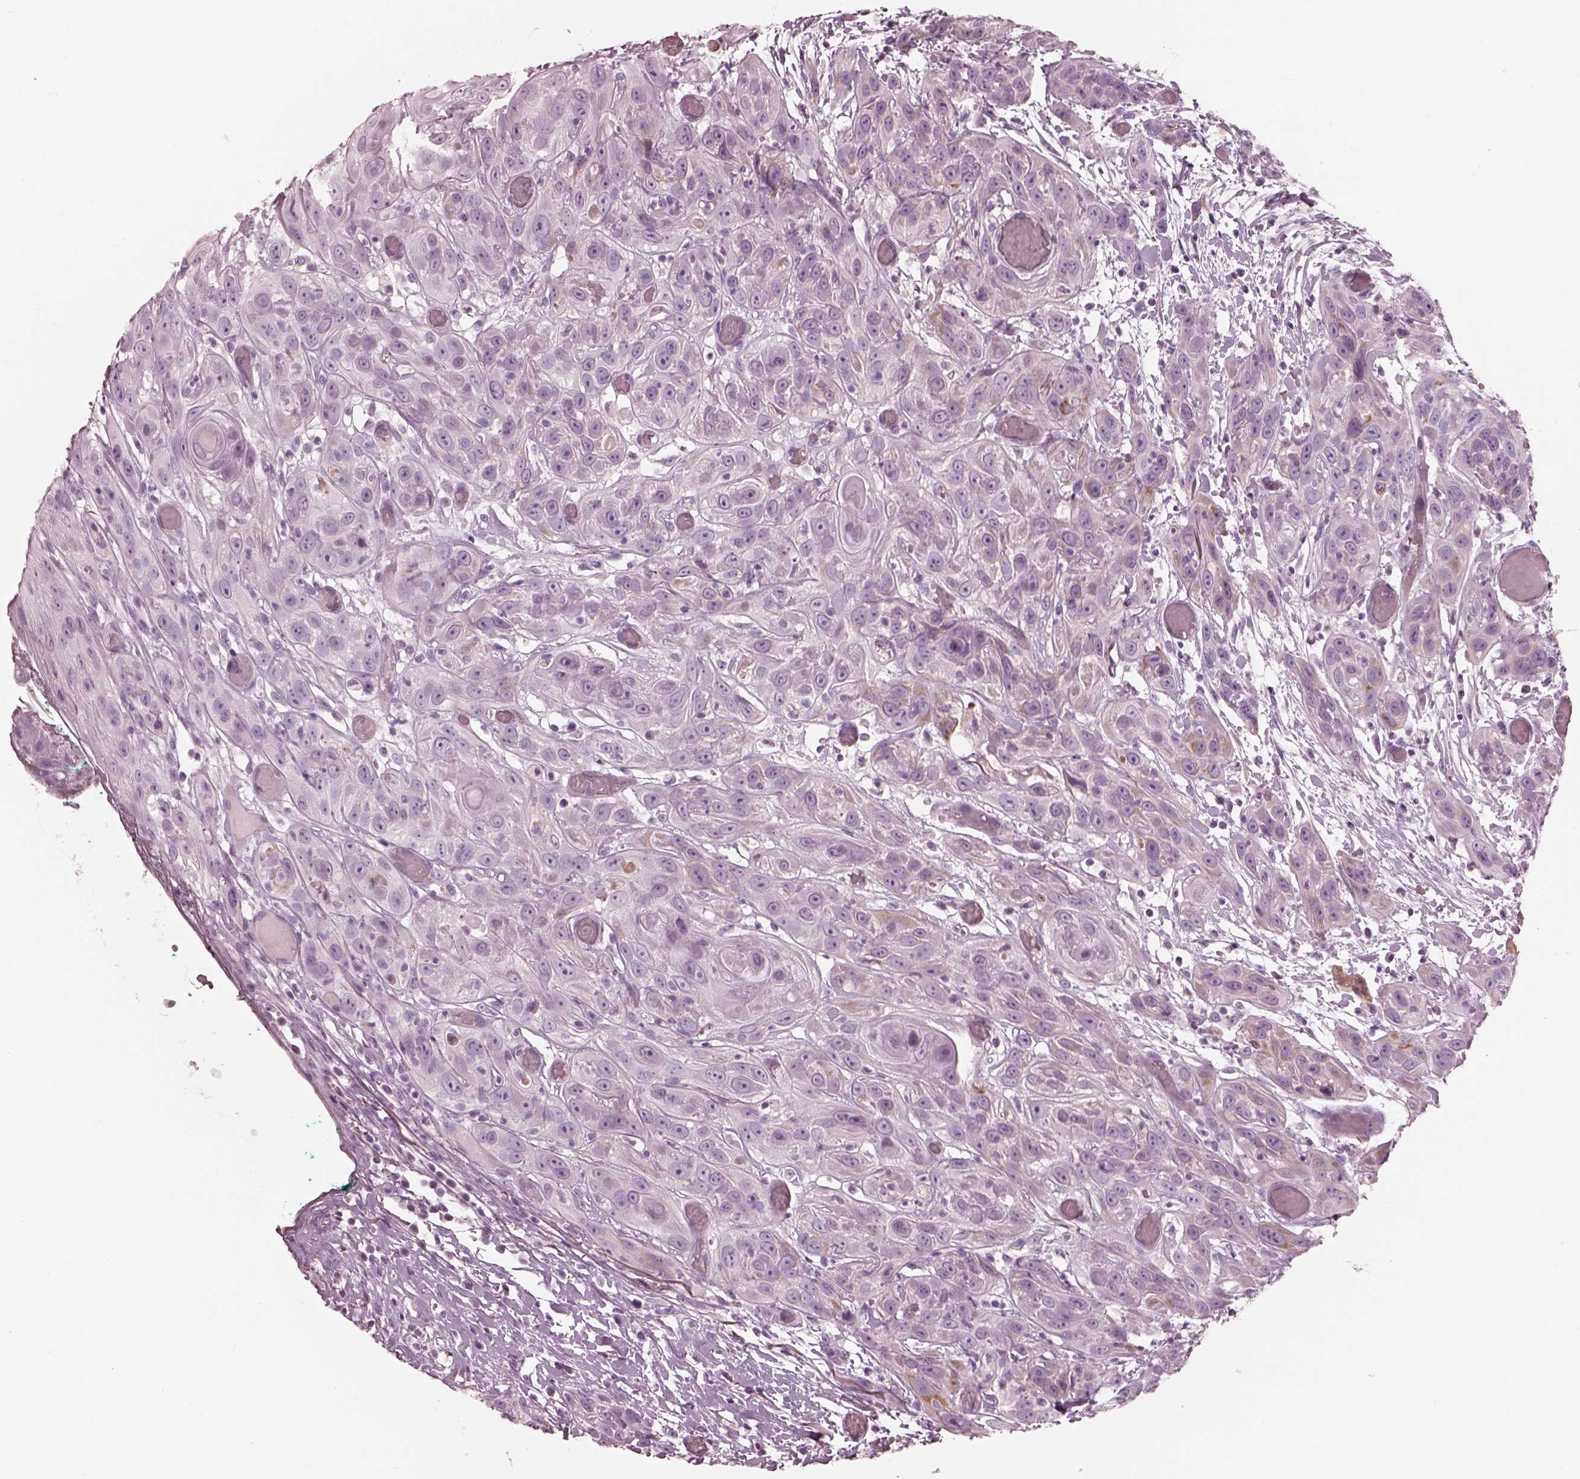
{"staining": {"intensity": "negative", "quantity": "none", "location": "none"}, "tissue": "head and neck cancer", "cell_type": "Tumor cells", "image_type": "cancer", "snomed": [{"axis": "morphology", "description": "Normal tissue, NOS"}, {"axis": "morphology", "description": "Squamous cell carcinoma, NOS"}, {"axis": "topography", "description": "Oral tissue"}, {"axis": "topography", "description": "Salivary gland"}, {"axis": "topography", "description": "Head-Neck"}], "caption": "Tumor cells show no significant protein positivity in head and neck squamous cell carcinoma.", "gene": "CADM2", "patient": {"sex": "female", "age": 62}}